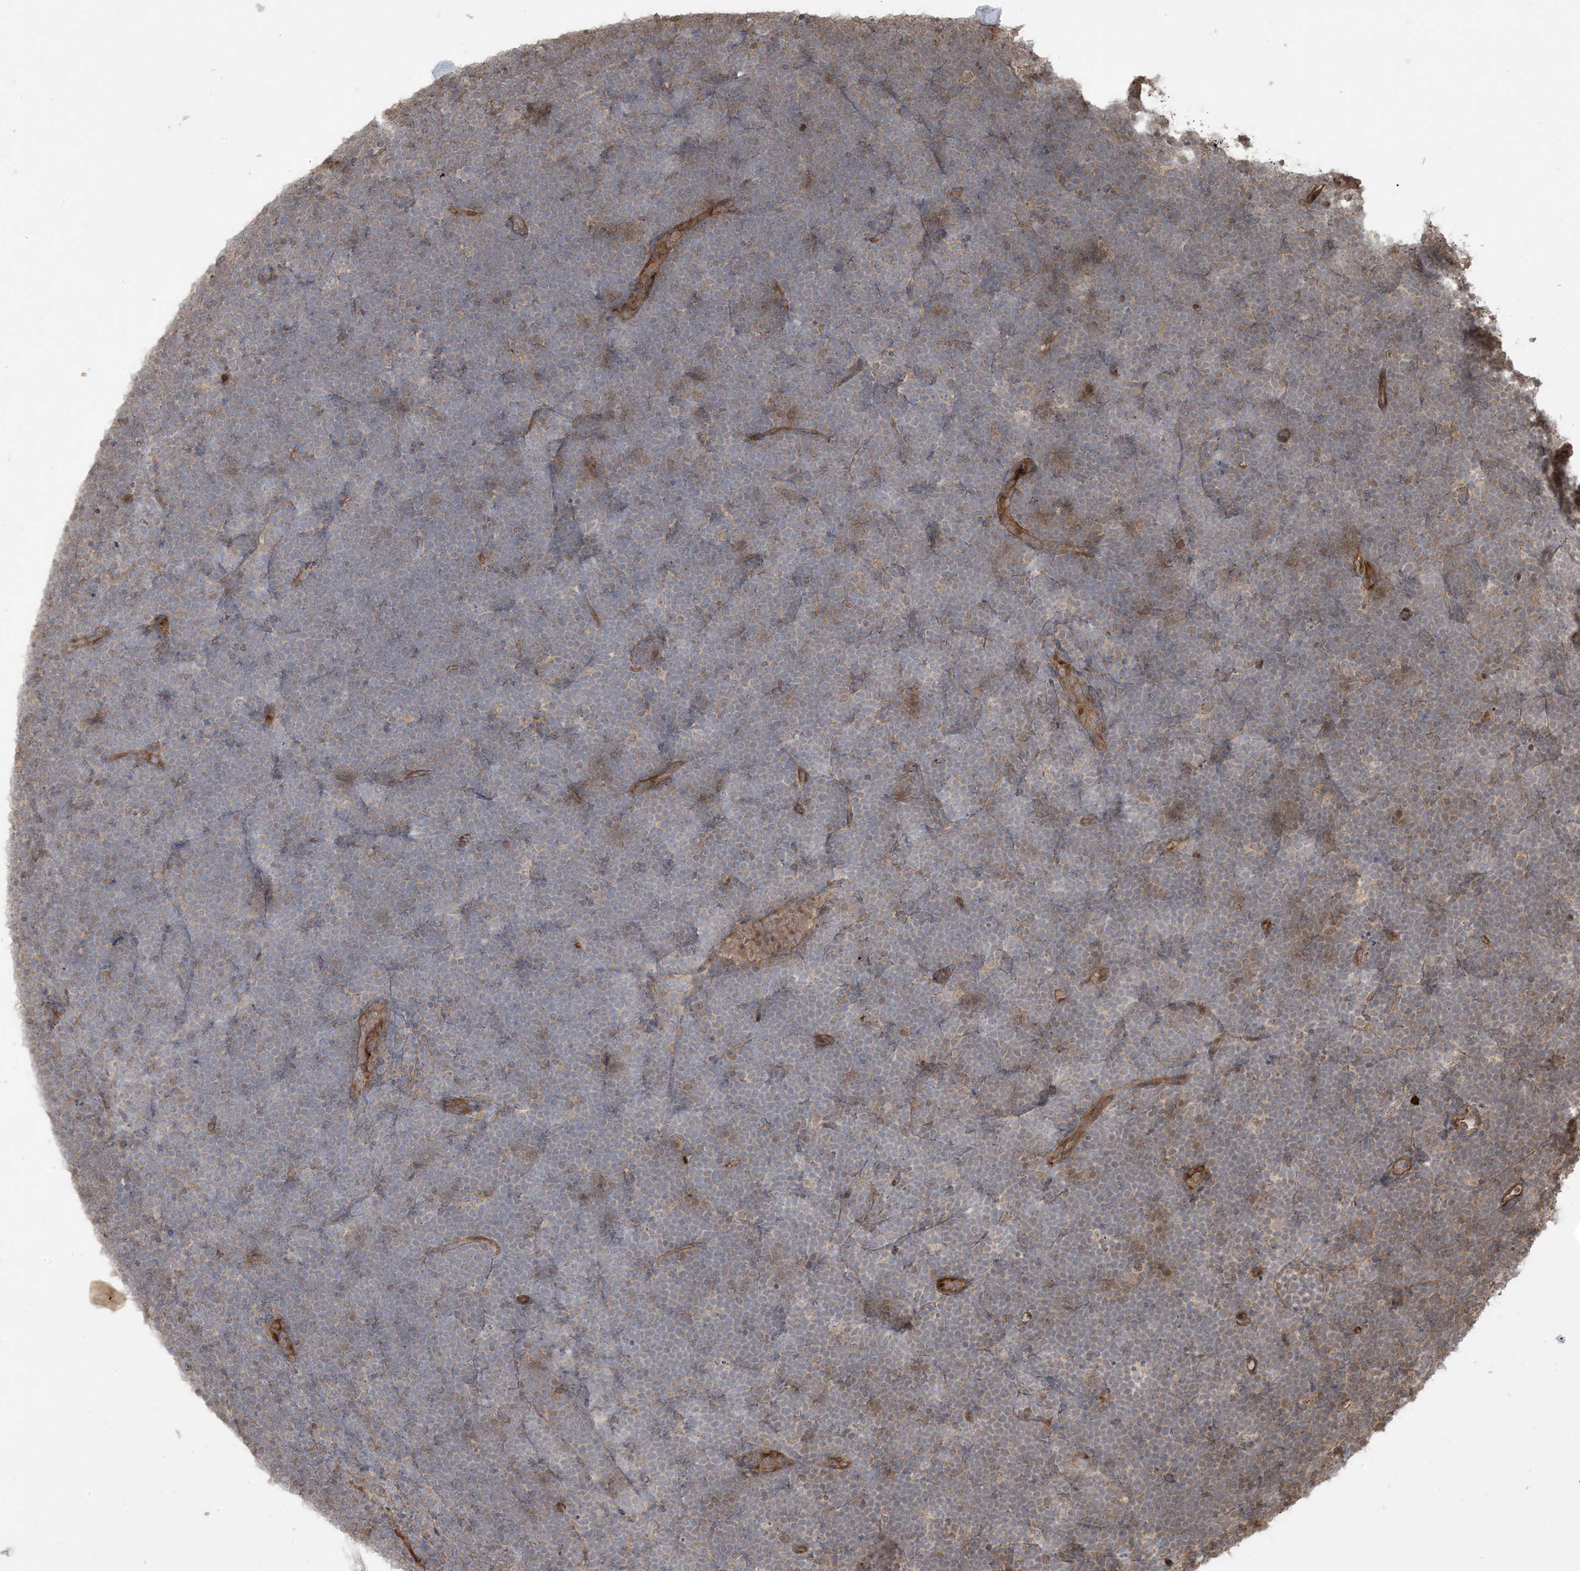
{"staining": {"intensity": "moderate", "quantity": "<25%", "location": "cytoplasmic/membranous"}, "tissue": "lymphoma", "cell_type": "Tumor cells", "image_type": "cancer", "snomed": [{"axis": "morphology", "description": "Malignant lymphoma, non-Hodgkin's type, High grade"}, {"axis": "topography", "description": "Lymph node"}], "caption": "Malignant lymphoma, non-Hodgkin's type (high-grade) stained for a protein demonstrates moderate cytoplasmic/membranous positivity in tumor cells.", "gene": "KLHL18", "patient": {"sex": "male", "age": 13}}